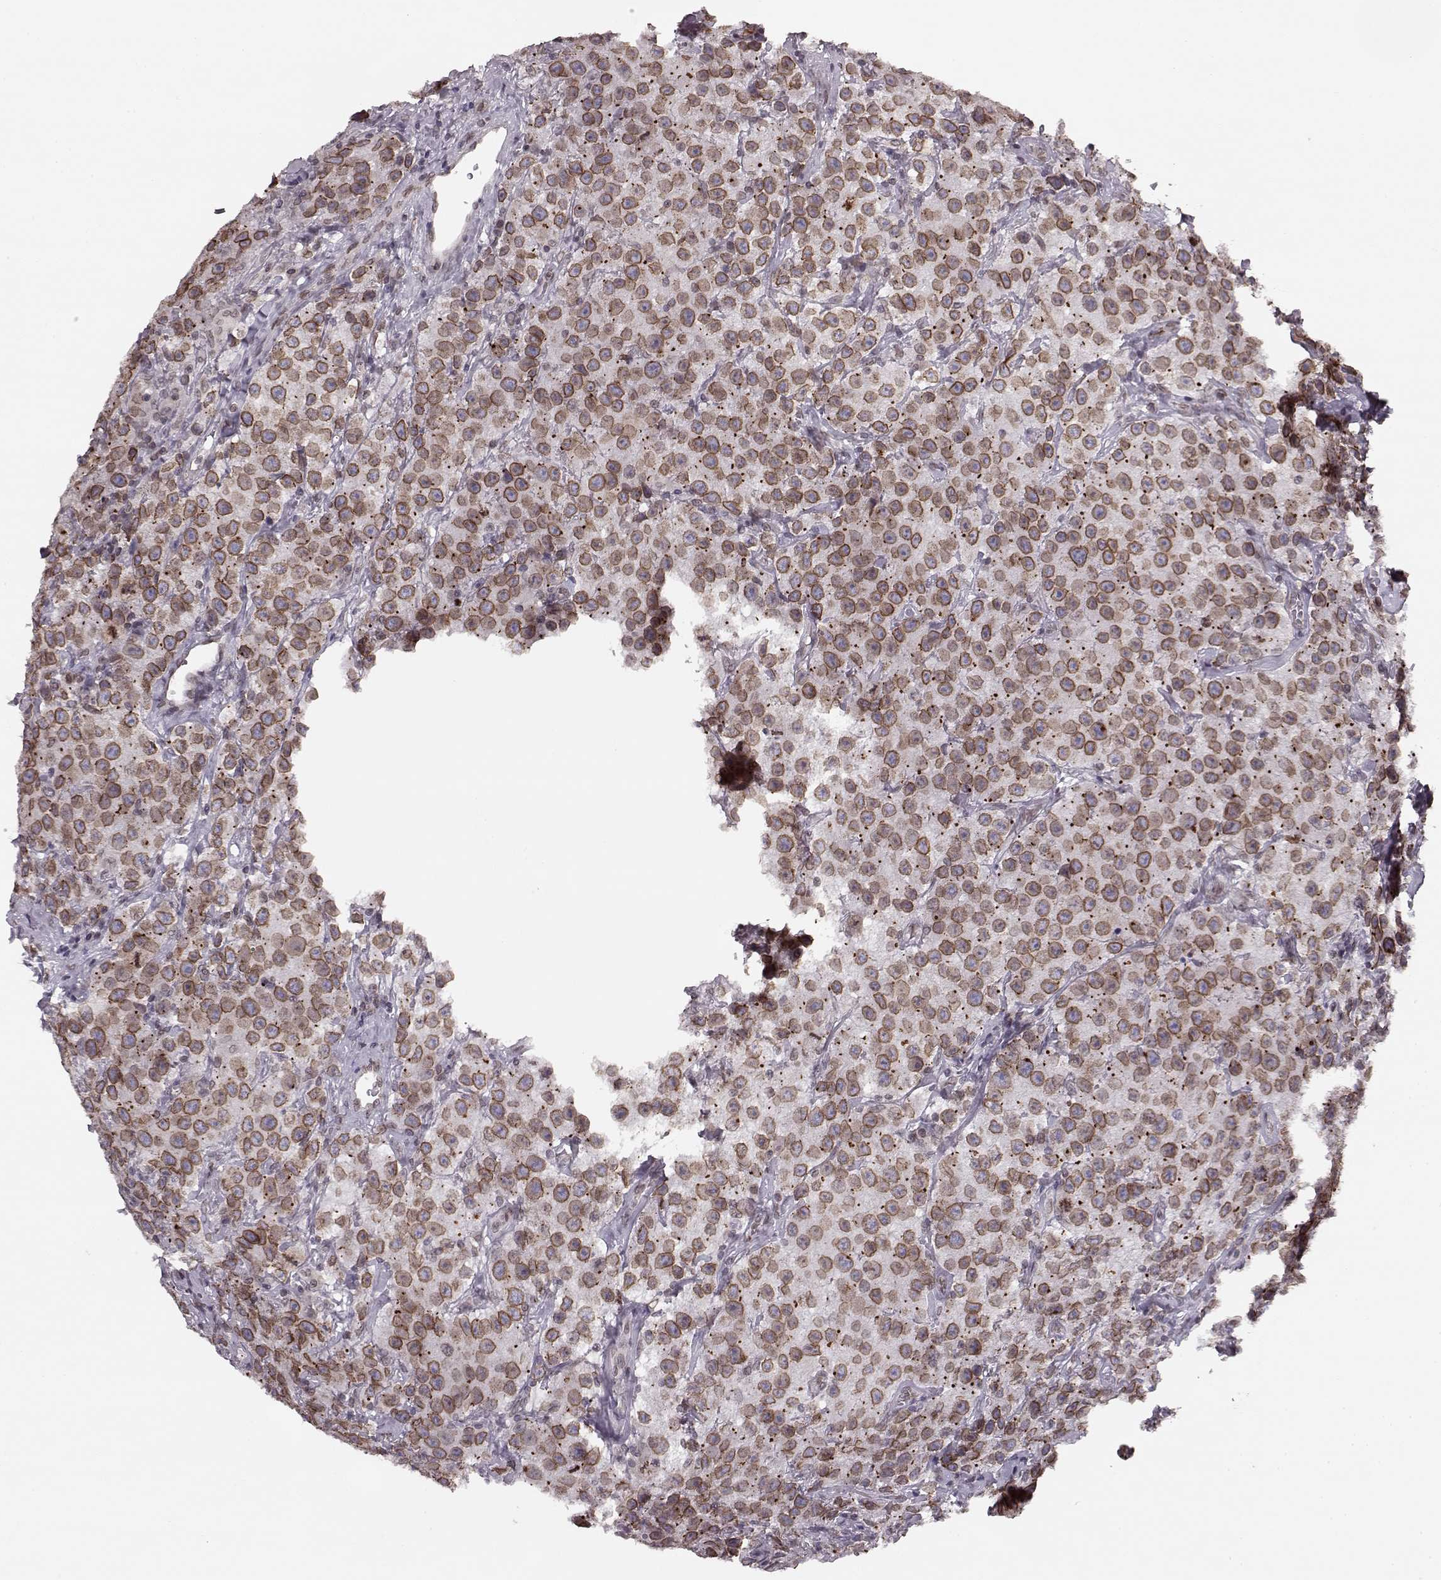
{"staining": {"intensity": "strong", "quantity": ">75%", "location": "cytoplasmic/membranous,nuclear"}, "tissue": "testis cancer", "cell_type": "Tumor cells", "image_type": "cancer", "snomed": [{"axis": "morphology", "description": "Seminoma, NOS"}, {"axis": "topography", "description": "Testis"}], "caption": "A brown stain shows strong cytoplasmic/membranous and nuclear staining of a protein in testis seminoma tumor cells.", "gene": "DCAF12", "patient": {"sex": "male", "age": 52}}